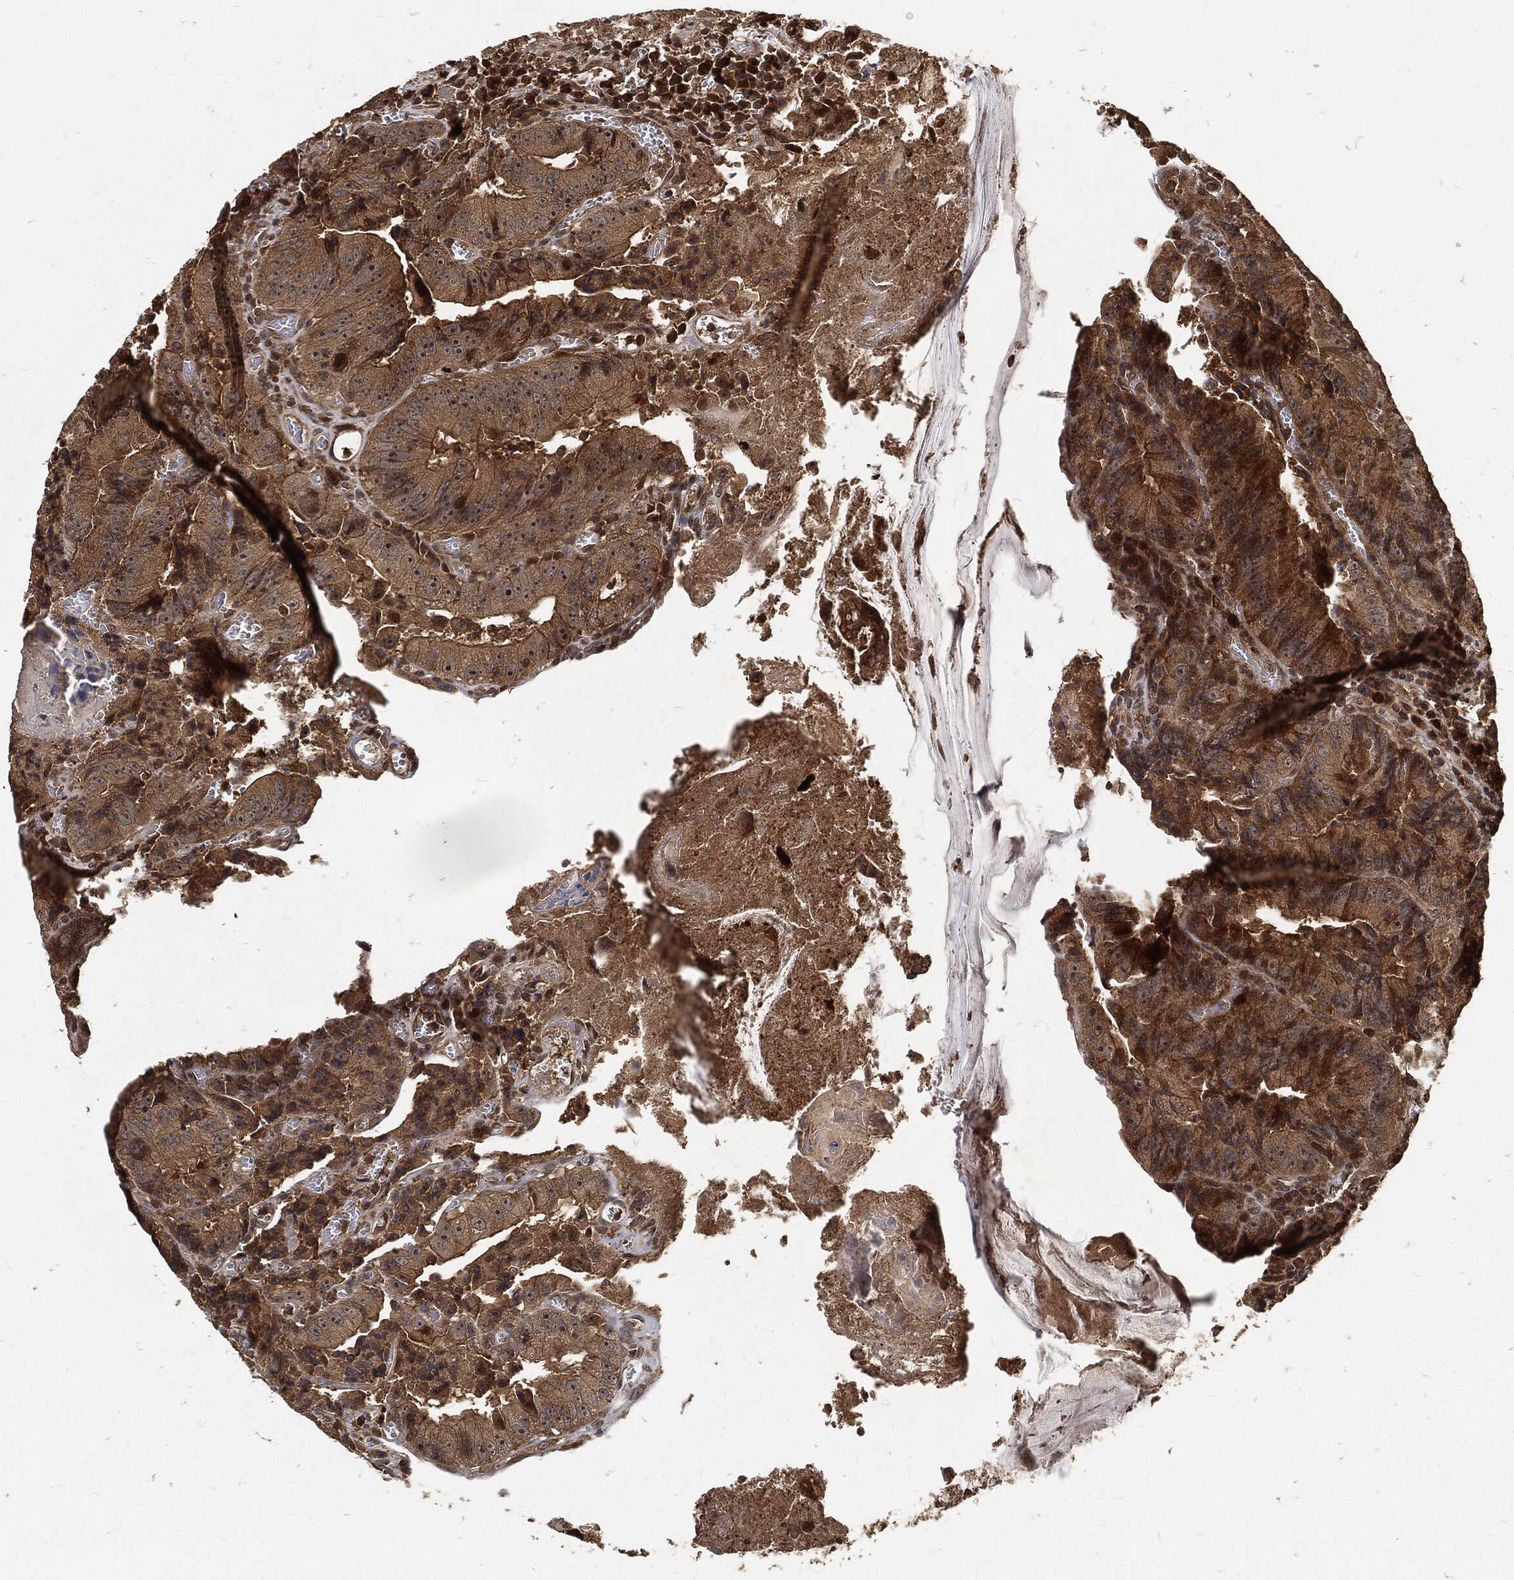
{"staining": {"intensity": "moderate", "quantity": ">75%", "location": "cytoplasmic/membranous,nuclear"}, "tissue": "colorectal cancer", "cell_type": "Tumor cells", "image_type": "cancer", "snomed": [{"axis": "morphology", "description": "Adenocarcinoma, NOS"}, {"axis": "topography", "description": "Colon"}], "caption": "High-magnification brightfield microscopy of colorectal adenocarcinoma stained with DAB (3,3'-diaminobenzidine) (brown) and counterstained with hematoxylin (blue). tumor cells exhibit moderate cytoplasmic/membranous and nuclear positivity is present in about>75% of cells.", "gene": "ZNF226", "patient": {"sex": "female", "age": 86}}